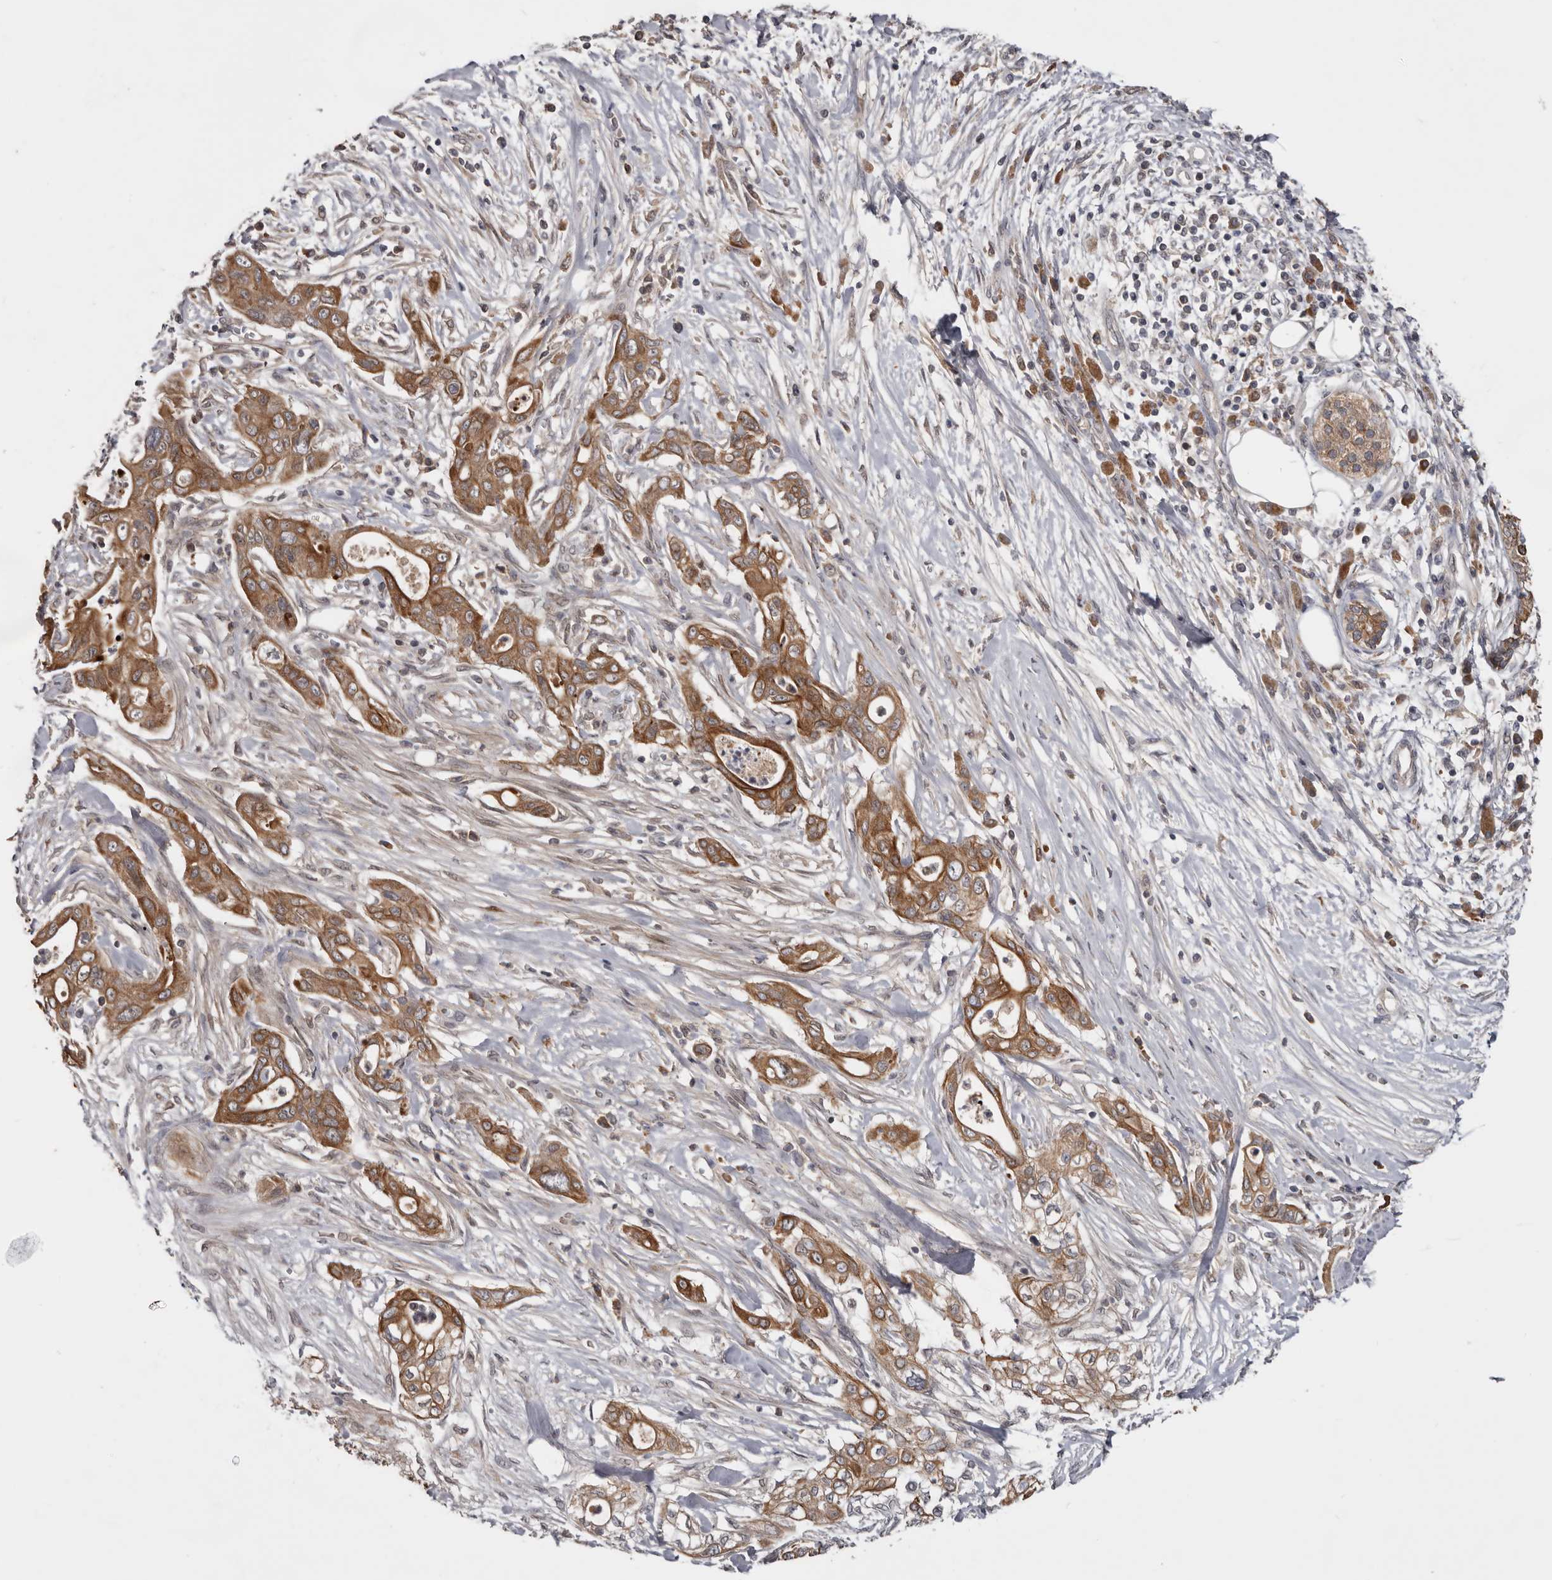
{"staining": {"intensity": "moderate", "quantity": ">75%", "location": "cytoplasmic/membranous"}, "tissue": "pancreatic cancer", "cell_type": "Tumor cells", "image_type": "cancer", "snomed": [{"axis": "morphology", "description": "Adenocarcinoma, NOS"}, {"axis": "topography", "description": "Pancreas"}], "caption": "Protein expression by IHC demonstrates moderate cytoplasmic/membranous staining in about >75% of tumor cells in pancreatic cancer (adenocarcinoma).", "gene": "NMUR1", "patient": {"sex": "male", "age": 58}}